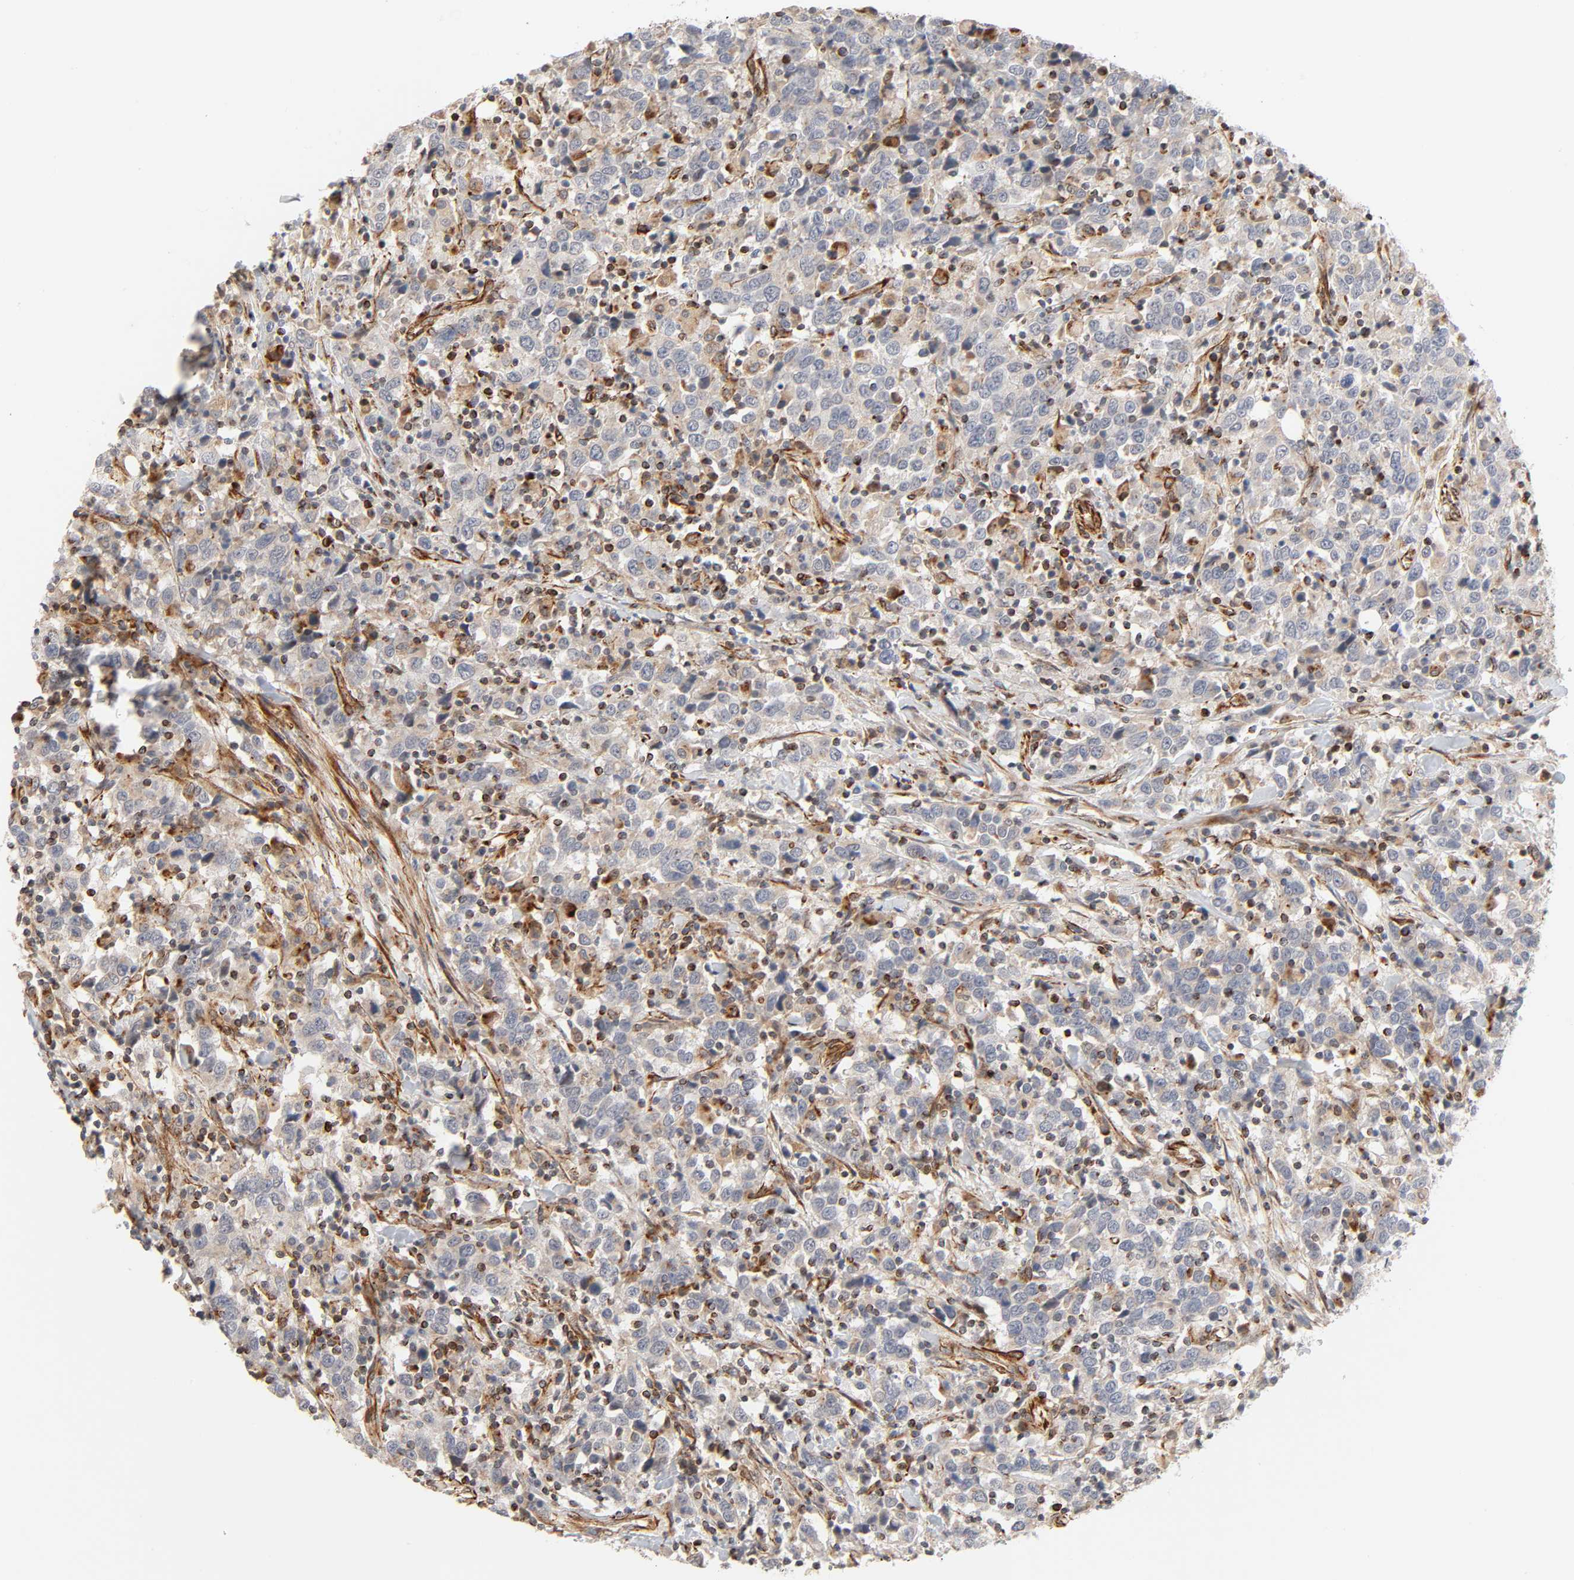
{"staining": {"intensity": "weak", "quantity": ">75%", "location": "cytoplasmic/membranous"}, "tissue": "urothelial cancer", "cell_type": "Tumor cells", "image_type": "cancer", "snomed": [{"axis": "morphology", "description": "Urothelial carcinoma, High grade"}, {"axis": "topography", "description": "Urinary bladder"}], "caption": "High-magnification brightfield microscopy of urothelial cancer stained with DAB (3,3'-diaminobenzidine) (brown) and counterstained with hematoxylin (blue). tumor cells exhibit weak cytoplasmic/membranous staining is appreciated in about>75% of cells.", "gene": "REEP6", "patient": {"sex": "male", "age": 61}}